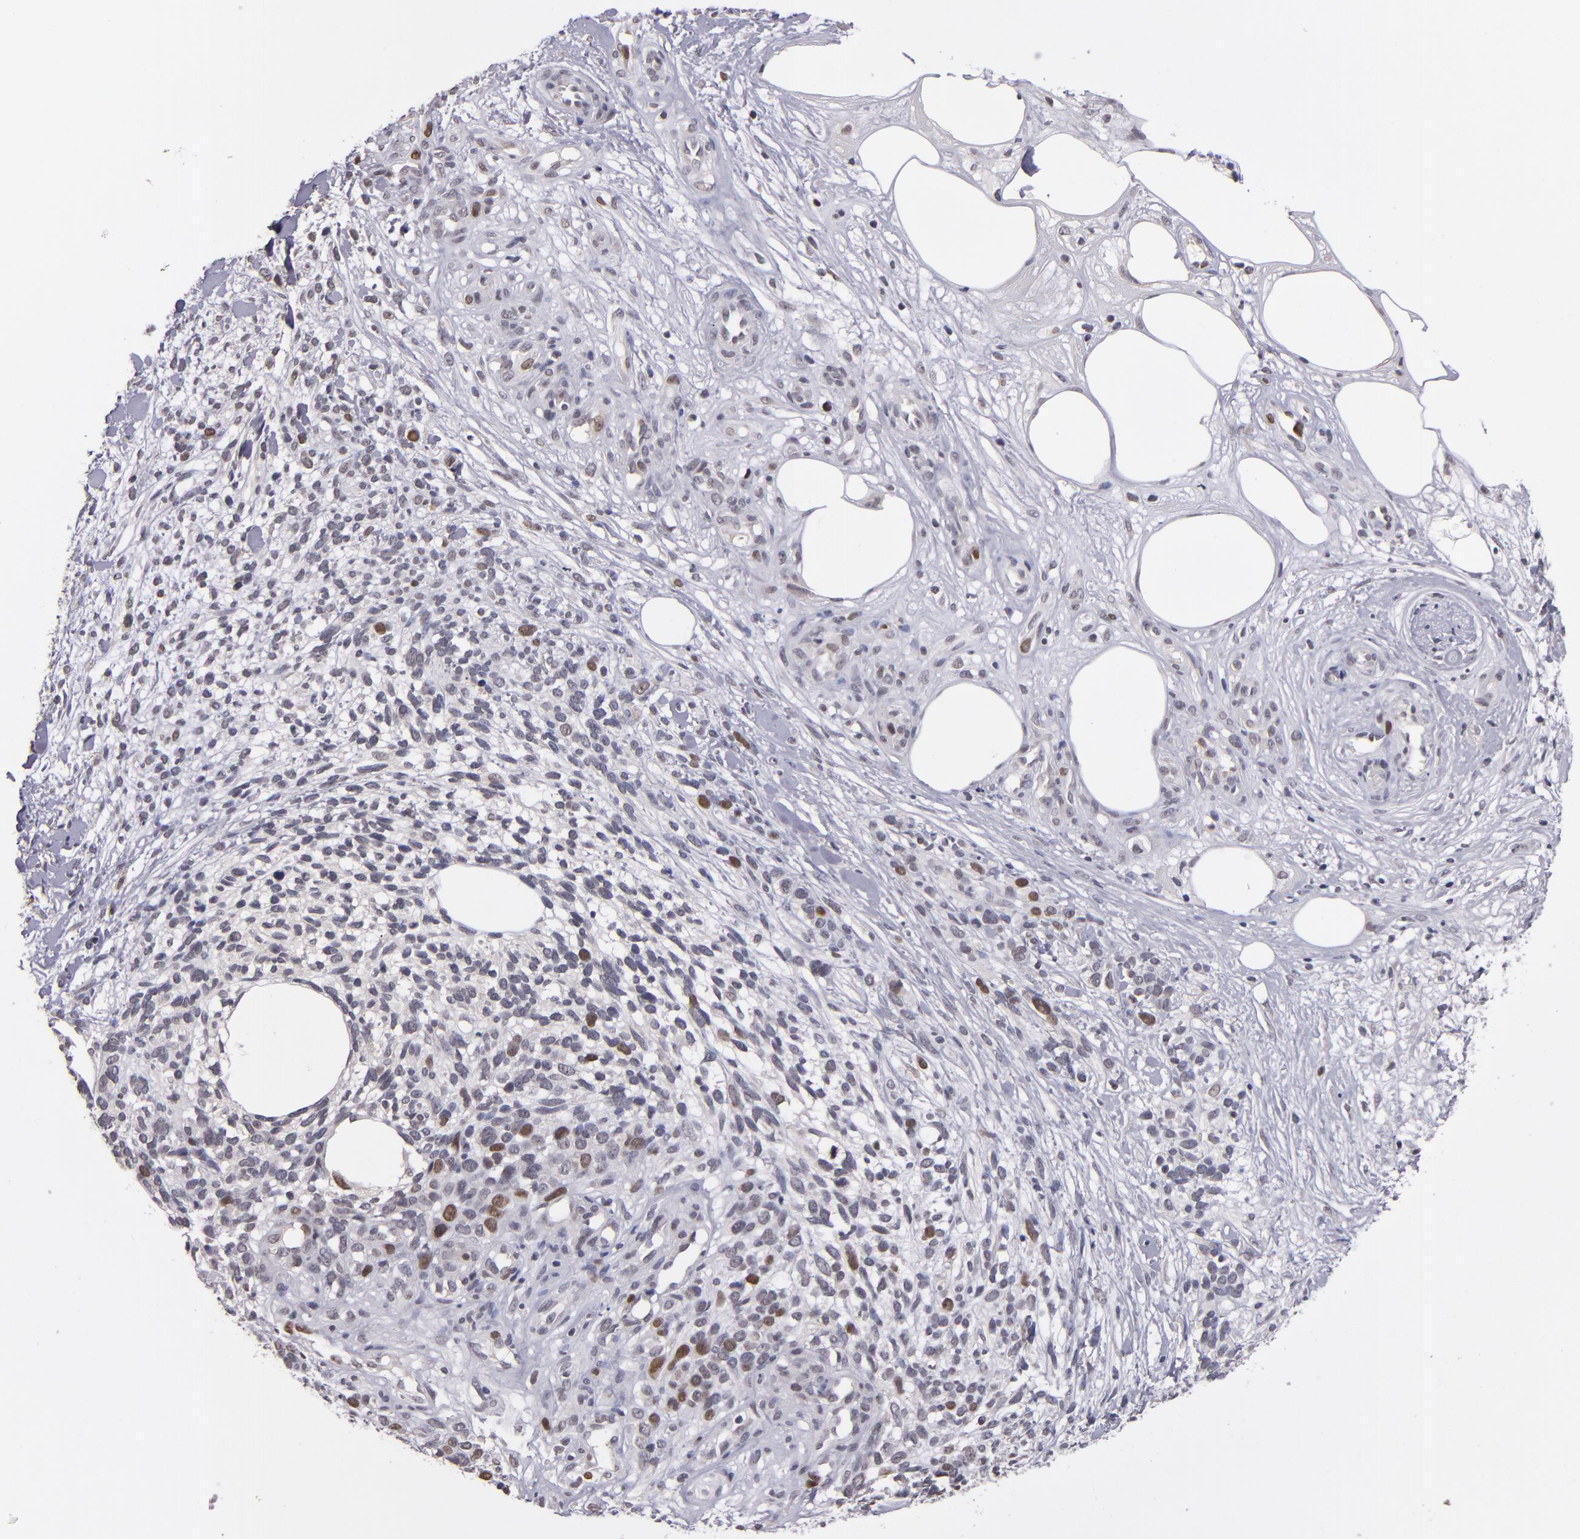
{"staining": {"intensity": "weak", "quantity": "<25%", "location": "nuclear"}, "tissue": "melanoma", "cell_type": "Tumor cells", "image_type": "cancer", "snomed": [{"axis": "morphology", "description": "Malignant melanoma, NOS"}, {"axis": "topography", "description": "Skin"}], "caption": "This is an immunohistochemistry (IHC) photomicrograph of human melanoma. There is no positivity in tumor cells.", "gene": "CDC7", "patient": {"sex": "female", "age": 85}}